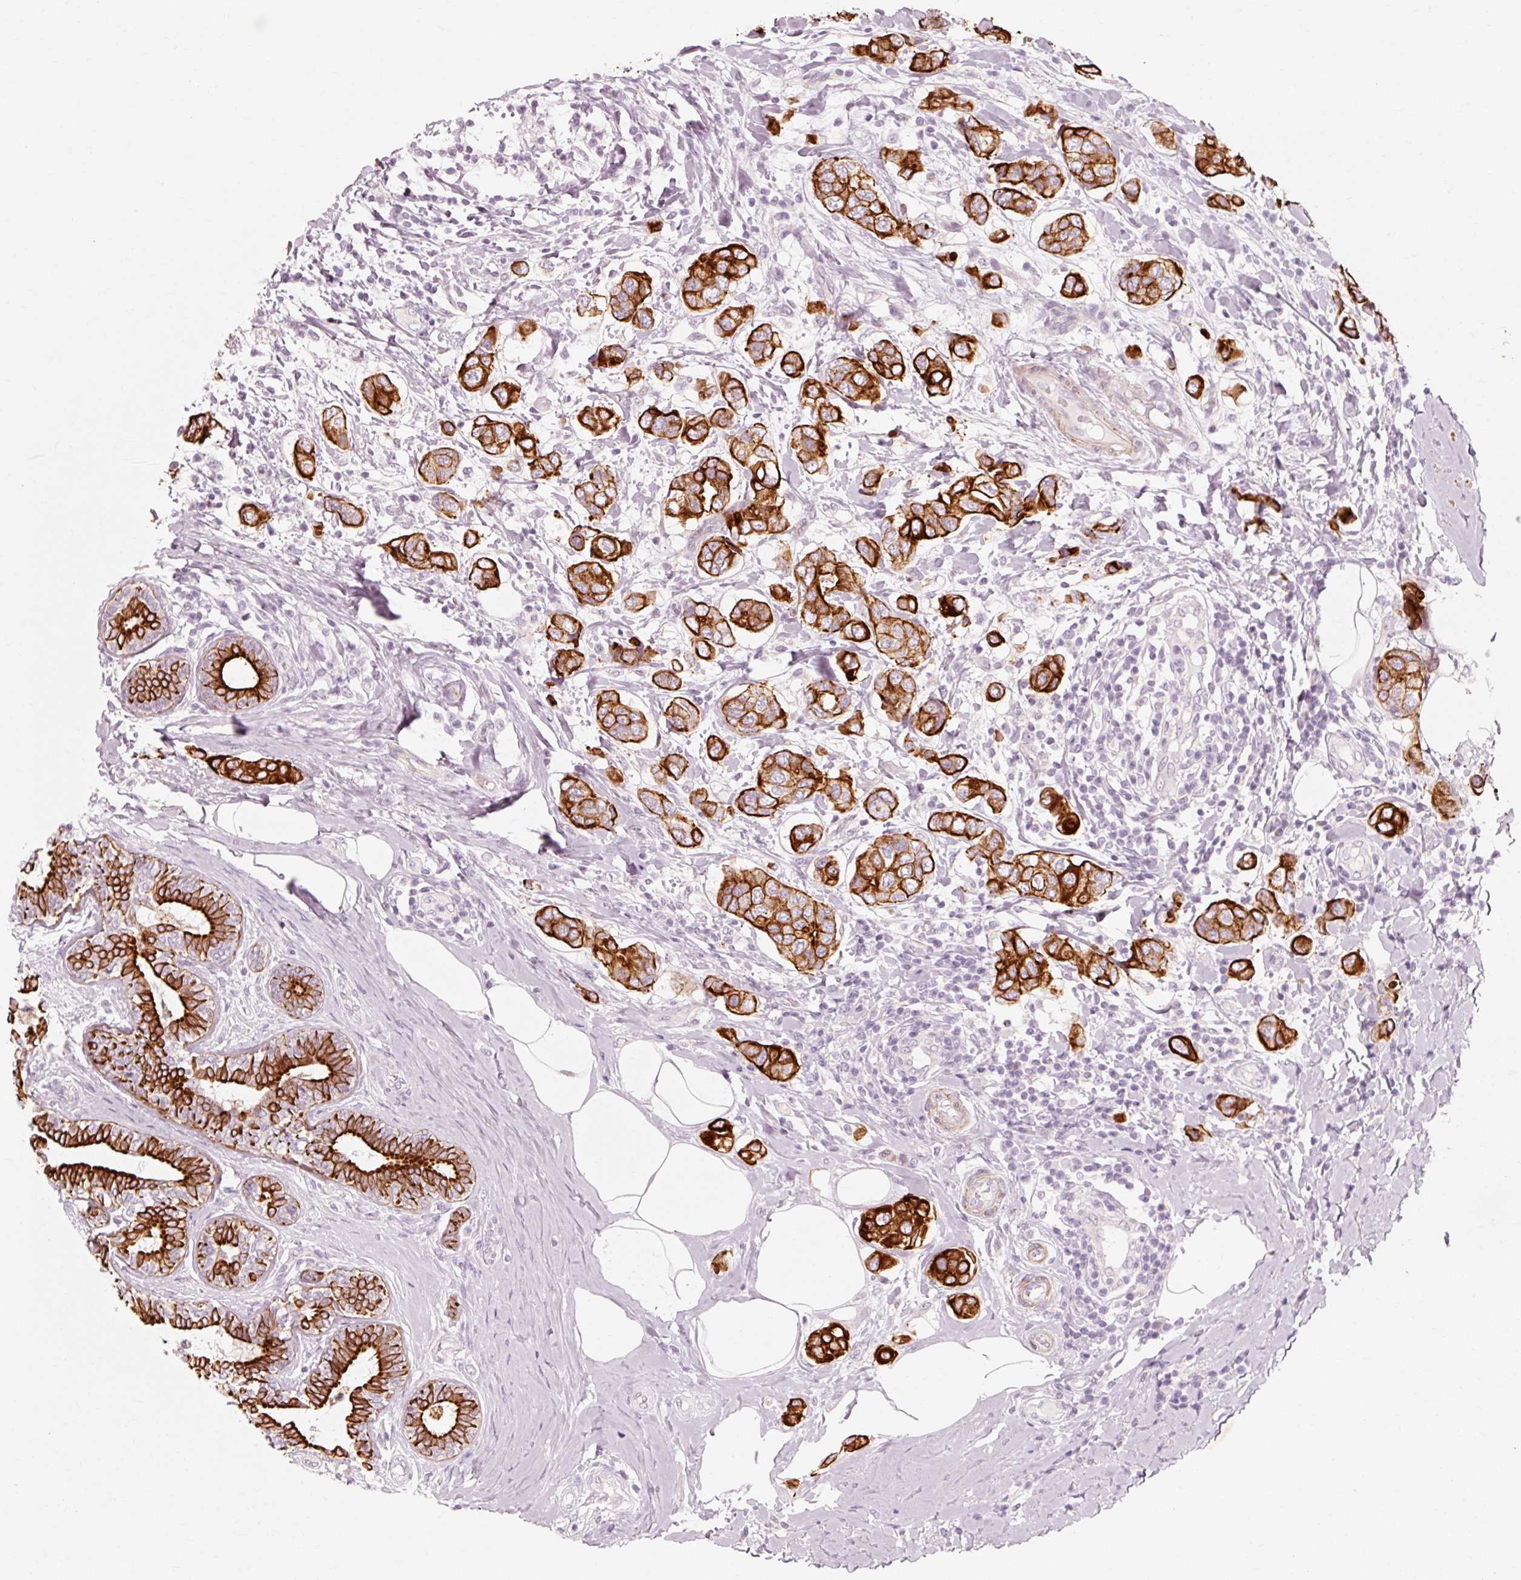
{"staining": {"intensity": "strong", "quantity": ">75%", "location": "cytoplasmic/membranous"}, "tissue": "breast cancer", "cell_type": "Tumor cells", "image_type": "cancer", "snomed": [{"axis": "morphology", "description": "Lobular carcinoma"}, {"axis": "topography", "description": "Breast"}], "caption": "This is an image of immunohistochemistry (IHC) staining of breast cancer (lobular carcinoma), which shows strong positivity in the cytoplasmic/membranous of tumor cells.", "gene": "TRIM73", "patient": {"sex": "female", "age": 51}}